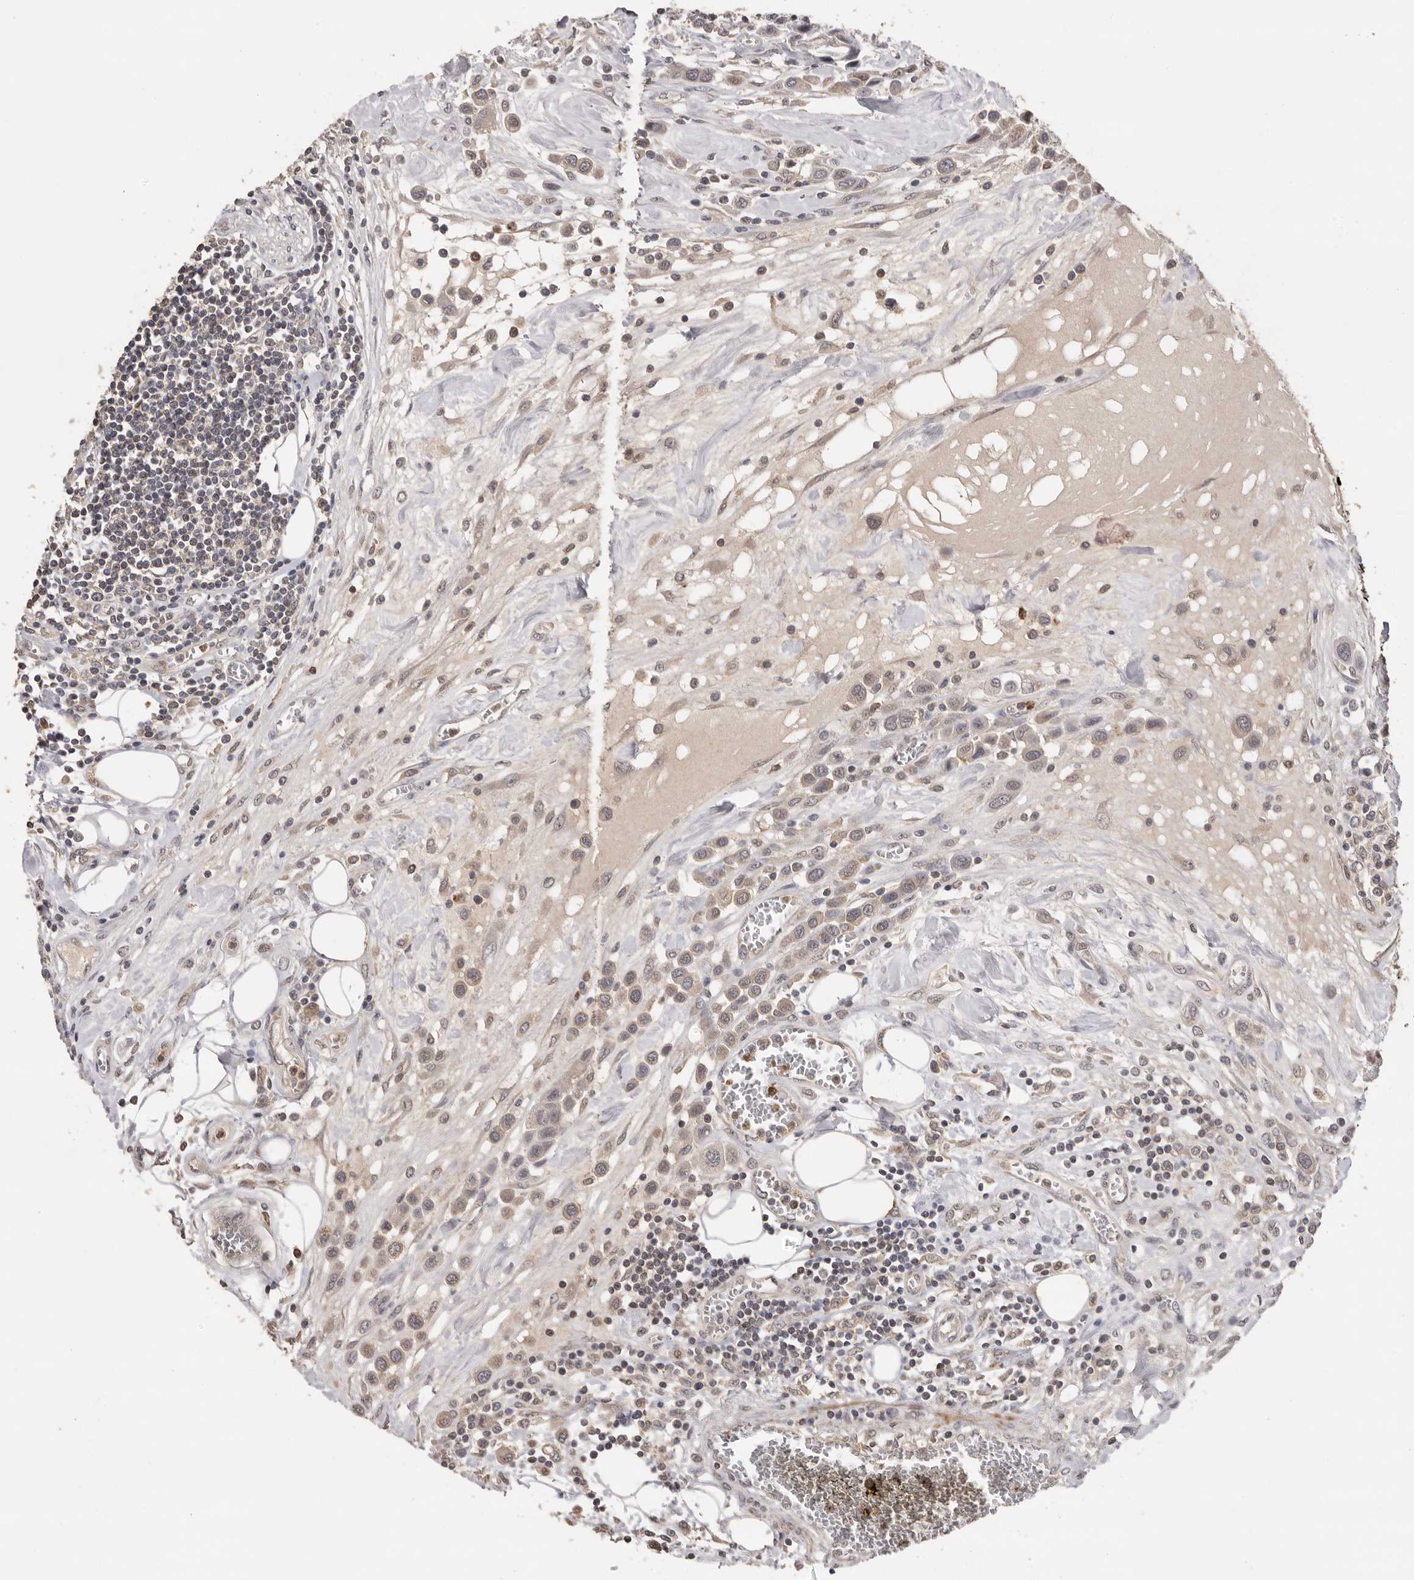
{"staining": {"intensity": "weak", "quantity": "25%-75%", "location": "cytoplasmic/membranous"}, "tissue": "urothelial cancer", "cell_type": "Tumor cells", "image_type": "cancer", "snomed": [{"axis": "morphology", "description": "Urothelial carcinoma, High grade"}, {"axis": "topography", "description": "Urinary bladder"}], "caption": "Urothelial carcinoma (high-grade) was stained to show a protein in brown. There is low levels of weak cytoplasmic/membranous expression in approximately 25%-75% of tumor cells.", "gene": "KIF2B", "patient": {"sex": "male", "age": 50}}